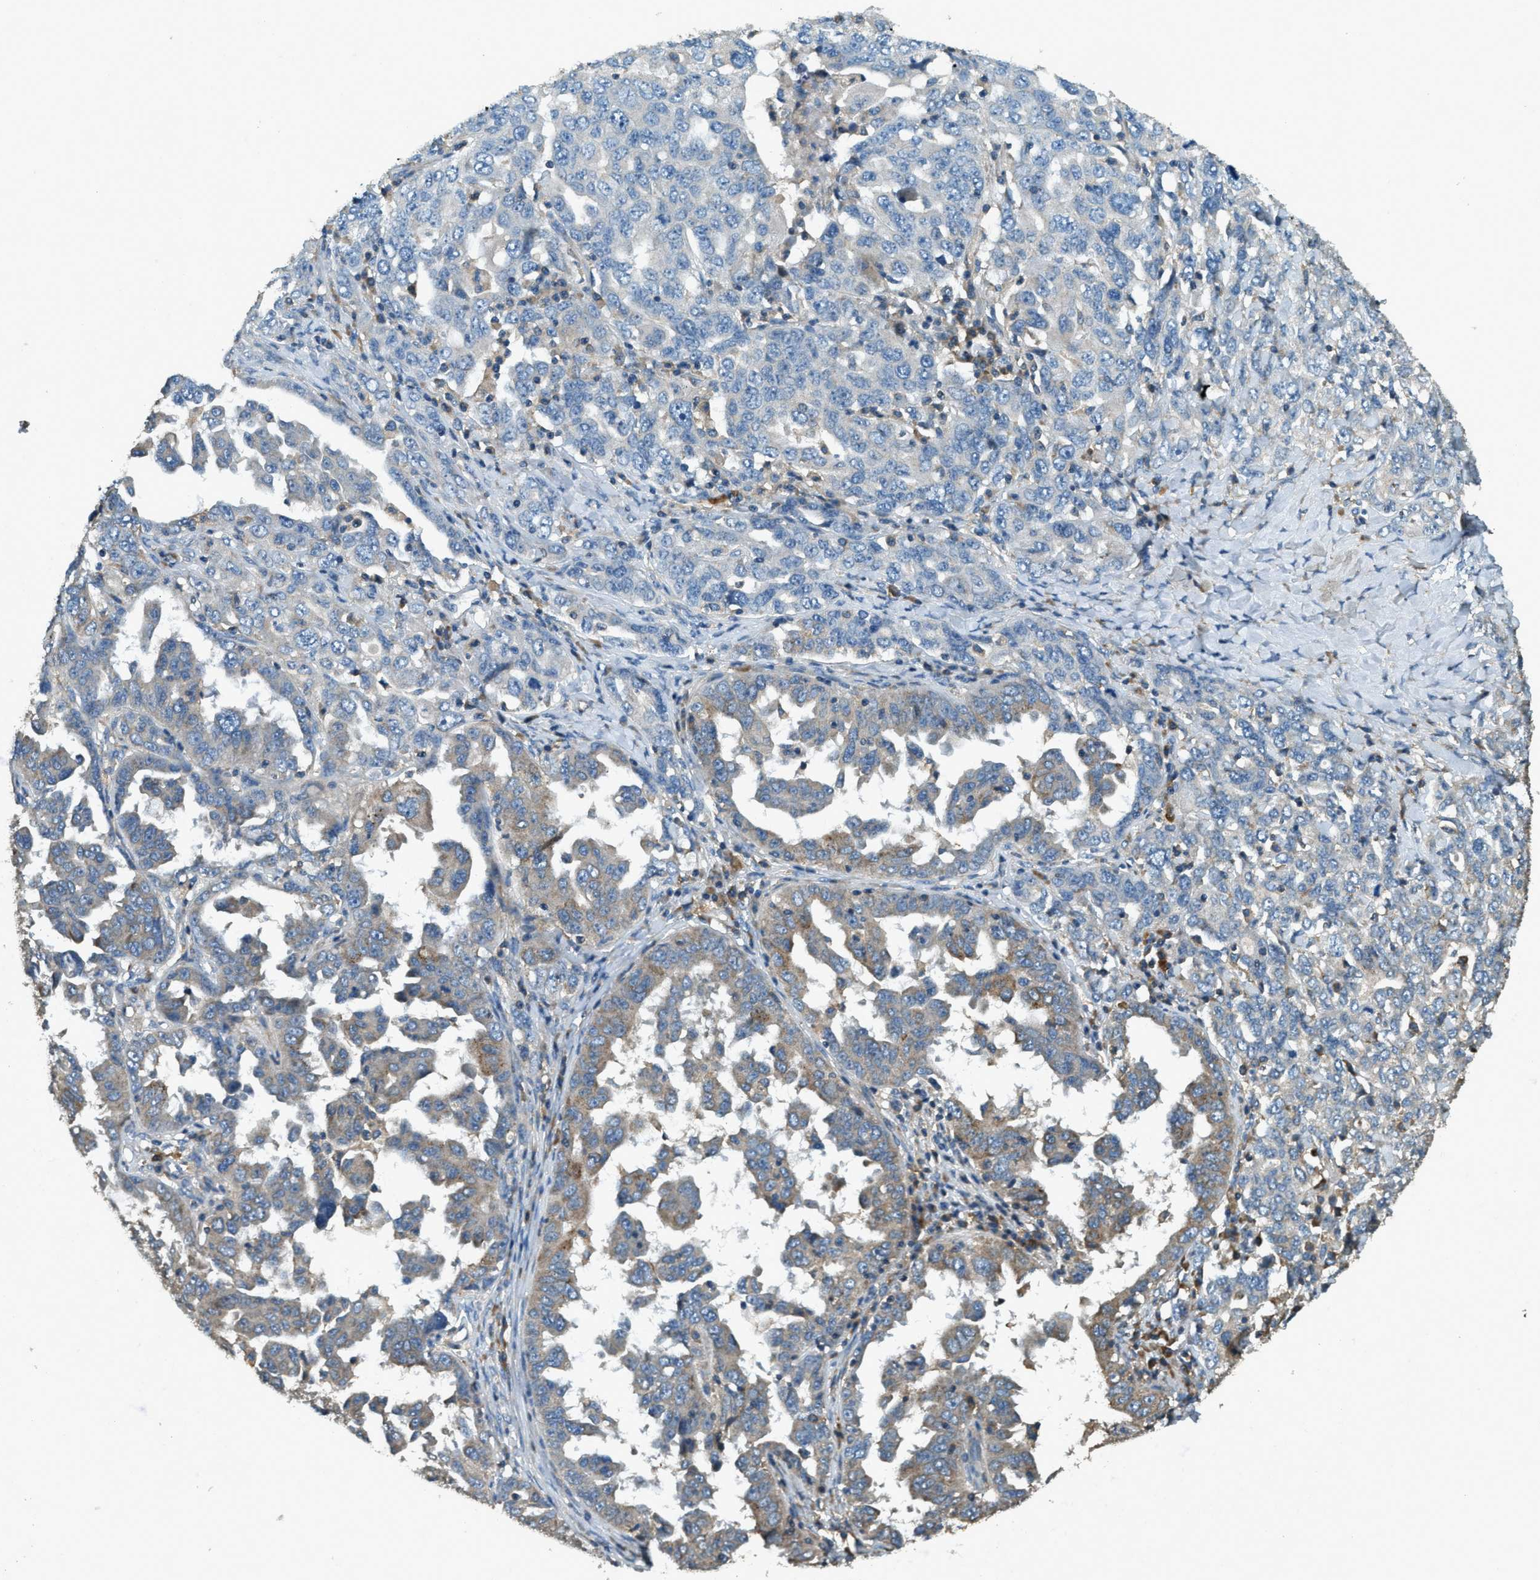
{"staining": {"intensity": "weak", "quantity": "<25%", "location": "cytoplasmic/membranous"}, "tissue": "ovarian cancer", "cell_type": "Tumor cells", "image_type": "cancer", "snomed": [{"axis": "morphology", "description": "Carcinoma, endometroid"}, {"axis": "topography", "description": "Ovary"}], "caption": "This micrograph is of ovarian cancer (endometroid carcinoma) stained with immunohistochemistry to label a protein in brown with the nuclei are counter-stained blue. There is no staining in tumor cells.", "gene": "ERGIC1", "patient": {"sex": "female", "age": 62}}